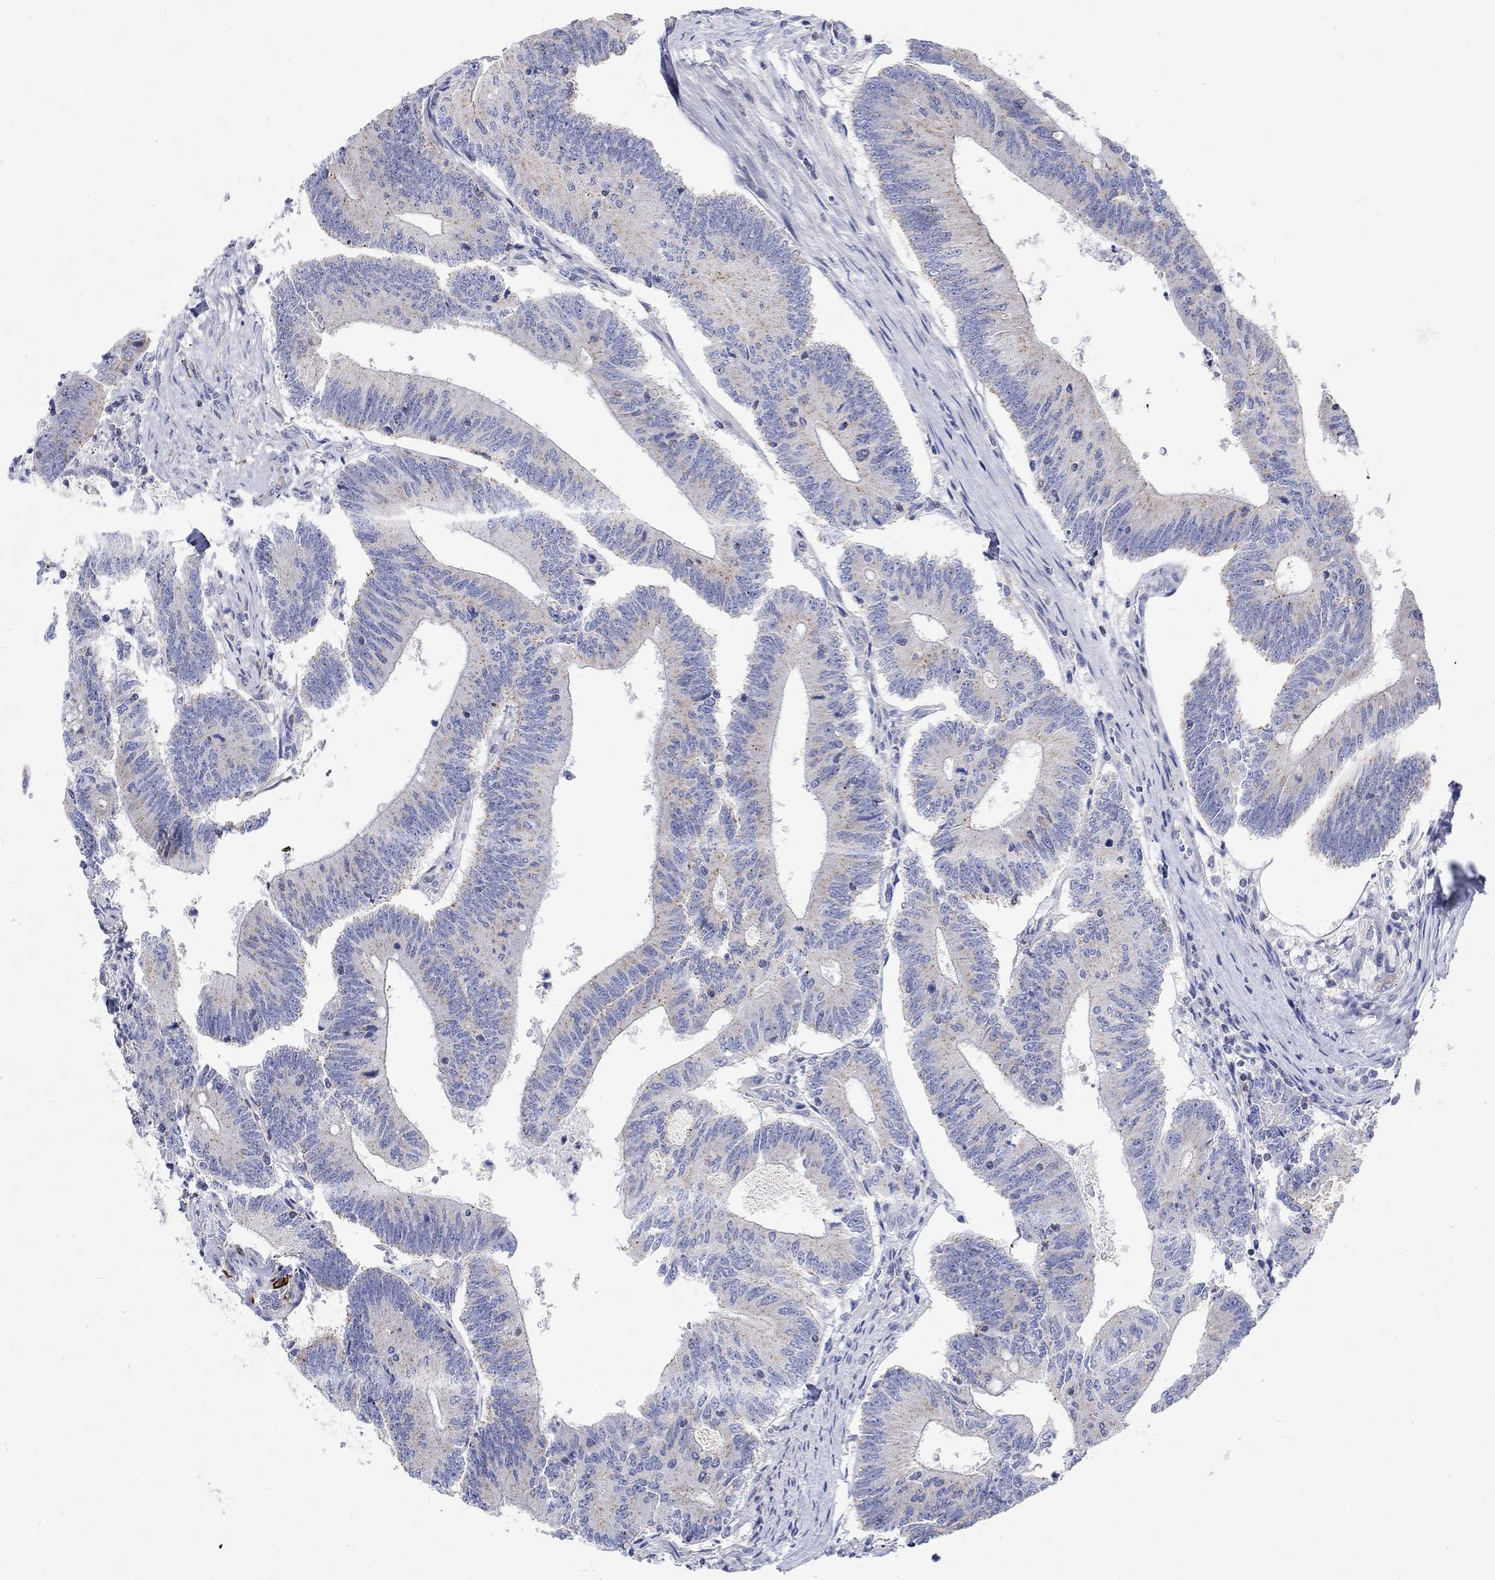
{"staining": {"intensity": "weak", "quantity": "<25%", "location": "cytoplasmic/membranous"}, "tissue": "colorectal cancer", "cell_type": "Tumor cells", "image_type": "cancer", "snomed": [{"axis": "morphology", "description": "Adenocarcinoma, NOS"}, {"axis": "topography", "description": "Colon"}], "caption": "High power microscopy micrograph of an immunohistochemistry (IHC) micrograph of colorectal cancer, revealing no significant staining in tumor cells.", "gene": "NAV3", "patient": {"sex": "female", "age": 70}}